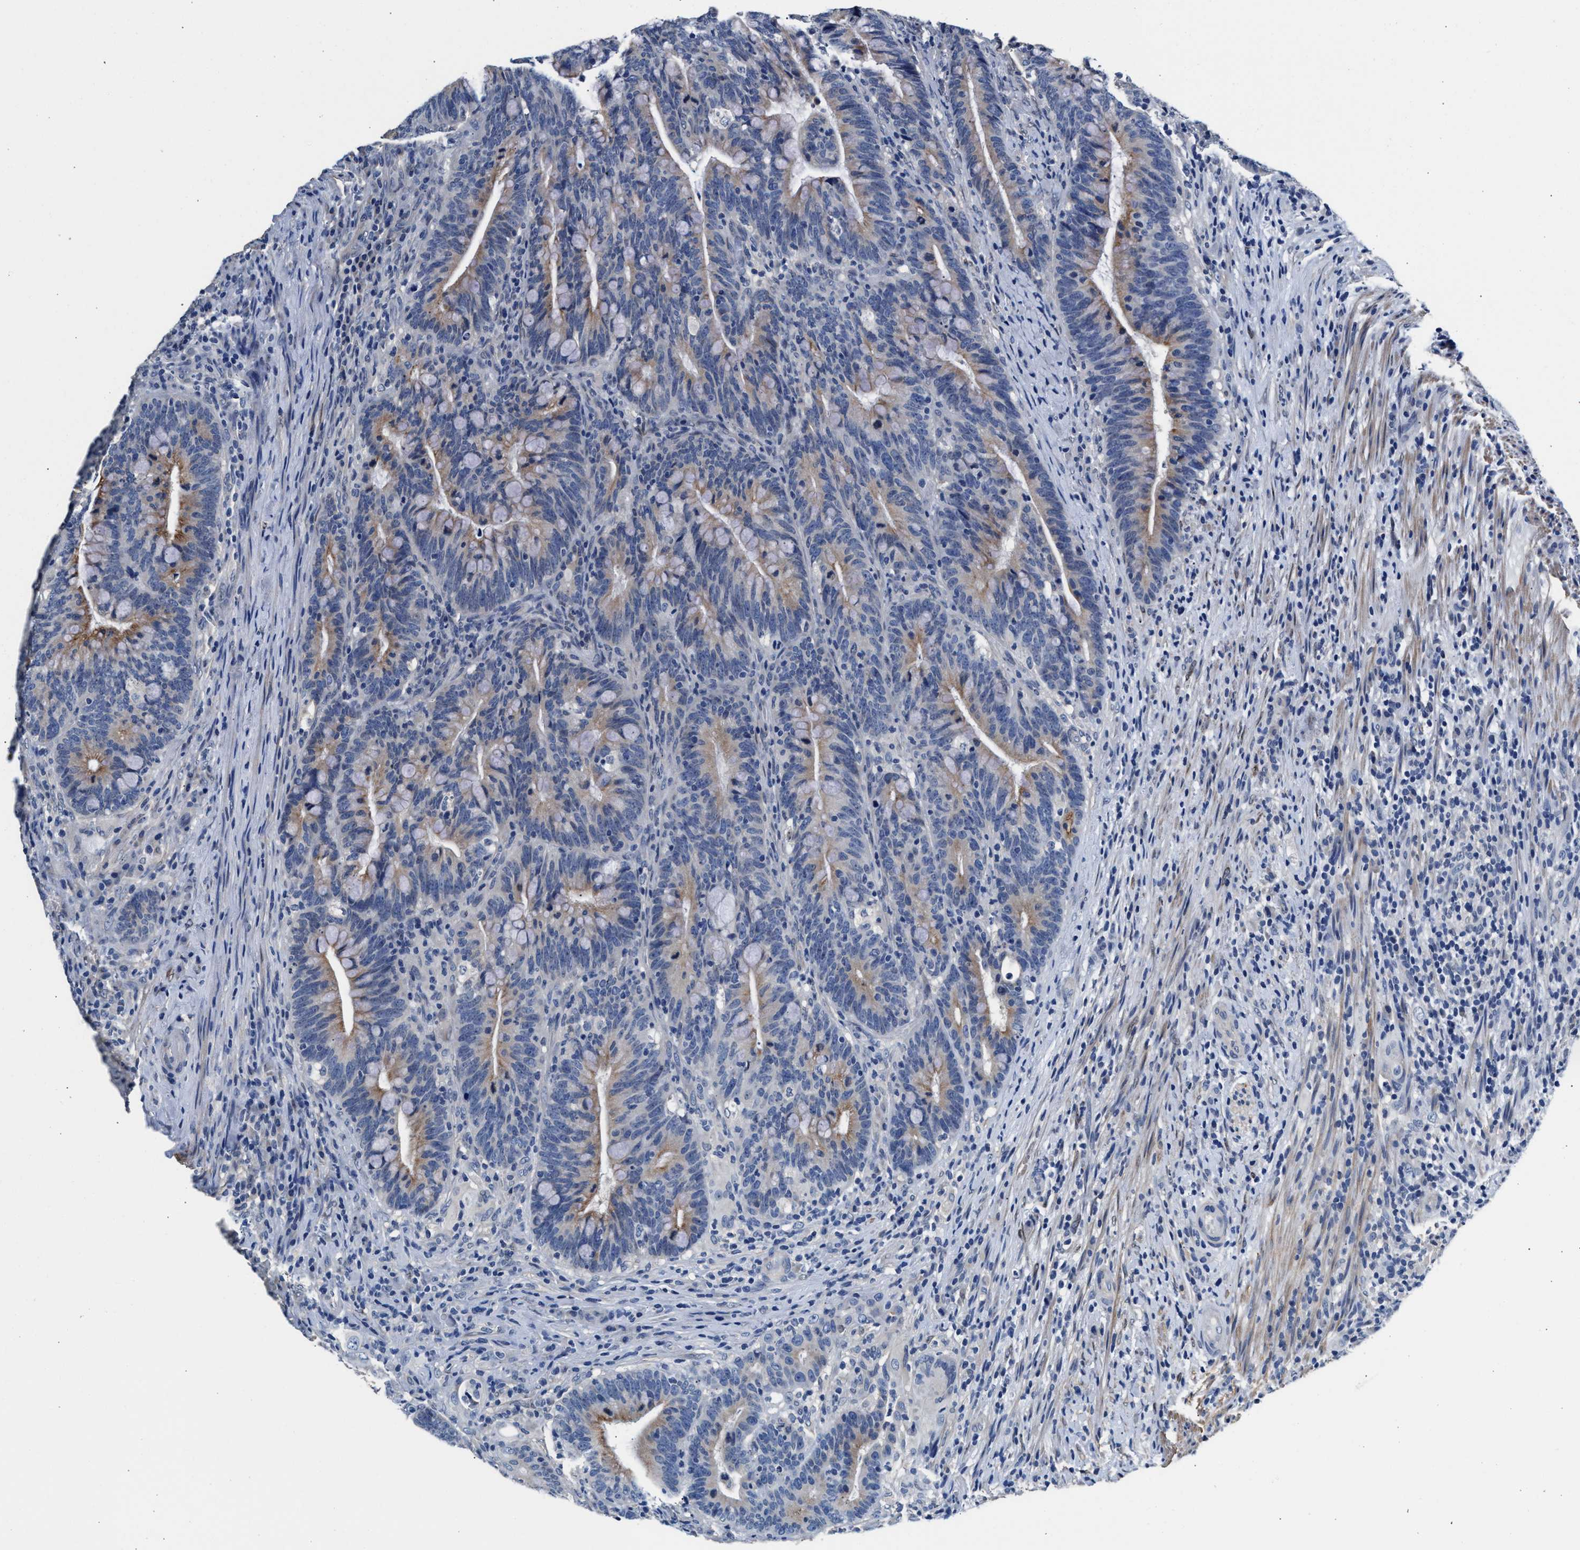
{"staining": {"intensity": "weak", "quantity": "25%-75%", "location": "cytoplasmic/membranous"}, "tissue": "colorectal cancer", "cell_type": "Tumor cells", "image_type": "cancer", "snomed": [{"axis": "morphology", "description": "Adenocarcinoma, NOS"}, {"axis": "topography", "description": "Colon"}], "caption": "Adenocarcinoma (colorectal) tissue demonstrates weak cytoplasmic/membranous positivity in approximately 25%-75% of tumor cells, visualized by immunohistochemistry.", "gene": "MYH3", "patient": {"sex": "female", "age": 66}}